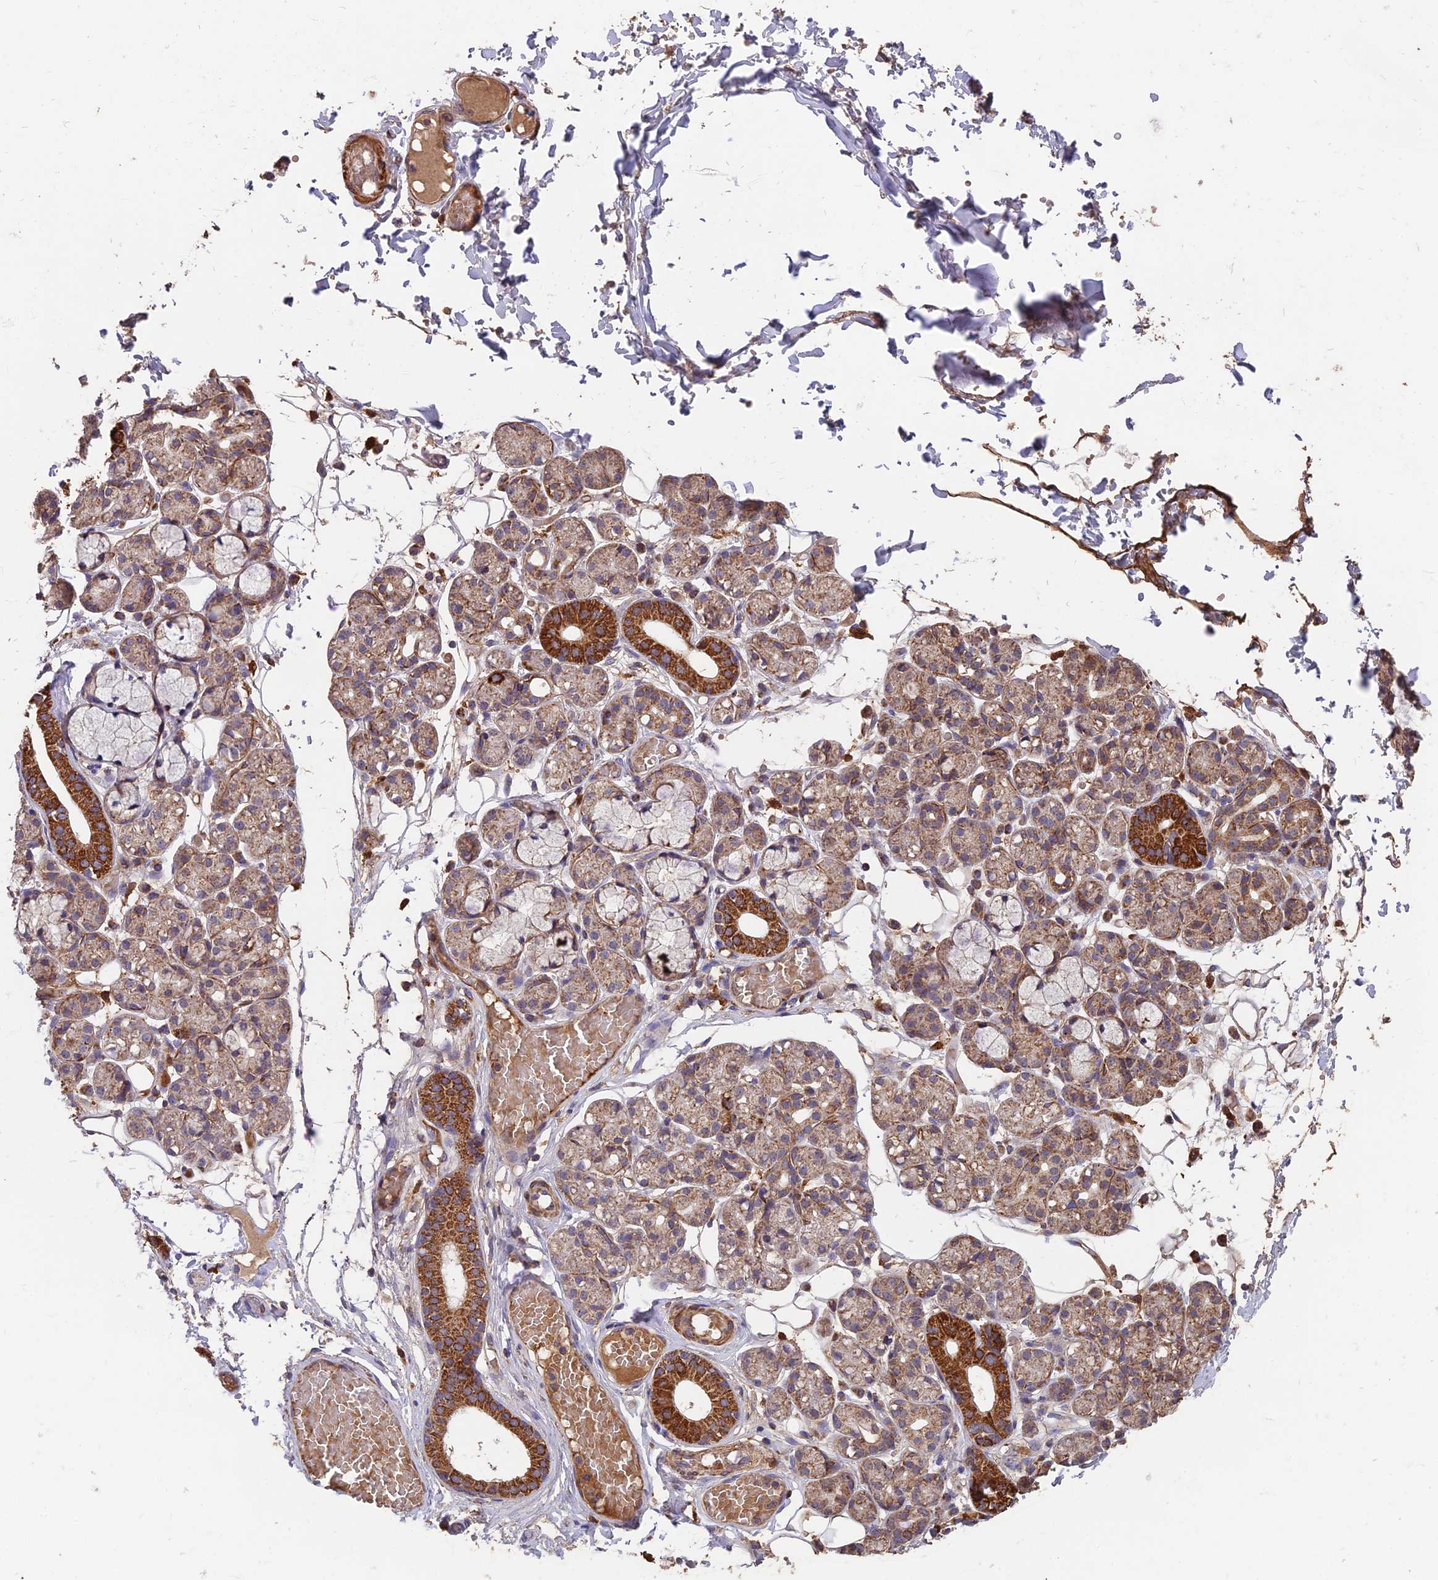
{"staining": {"intensity": "strong", "quantity": "<25%", "location": "cytoplasmic/membranous"}, "tissue": "salivary gland", "cell_type": "Glandular cells", "image_type": "normal", "snomed": [{"axis": "morphology", "description": "Normal tissue, NOS"}, {"axis": "topography", "description": "Salivary gland"}], "caption": "Immunohistochemistry (DAB) staining of normal human salivary gland displays strong cytoplasmic/membranous protein expression in approximately <25% of glandular cells. (brown staining indicates protein expression, while blue staining denotes nuclei).", "gene": "IFT22", "patient": {"sex": "male", "age": 63}}